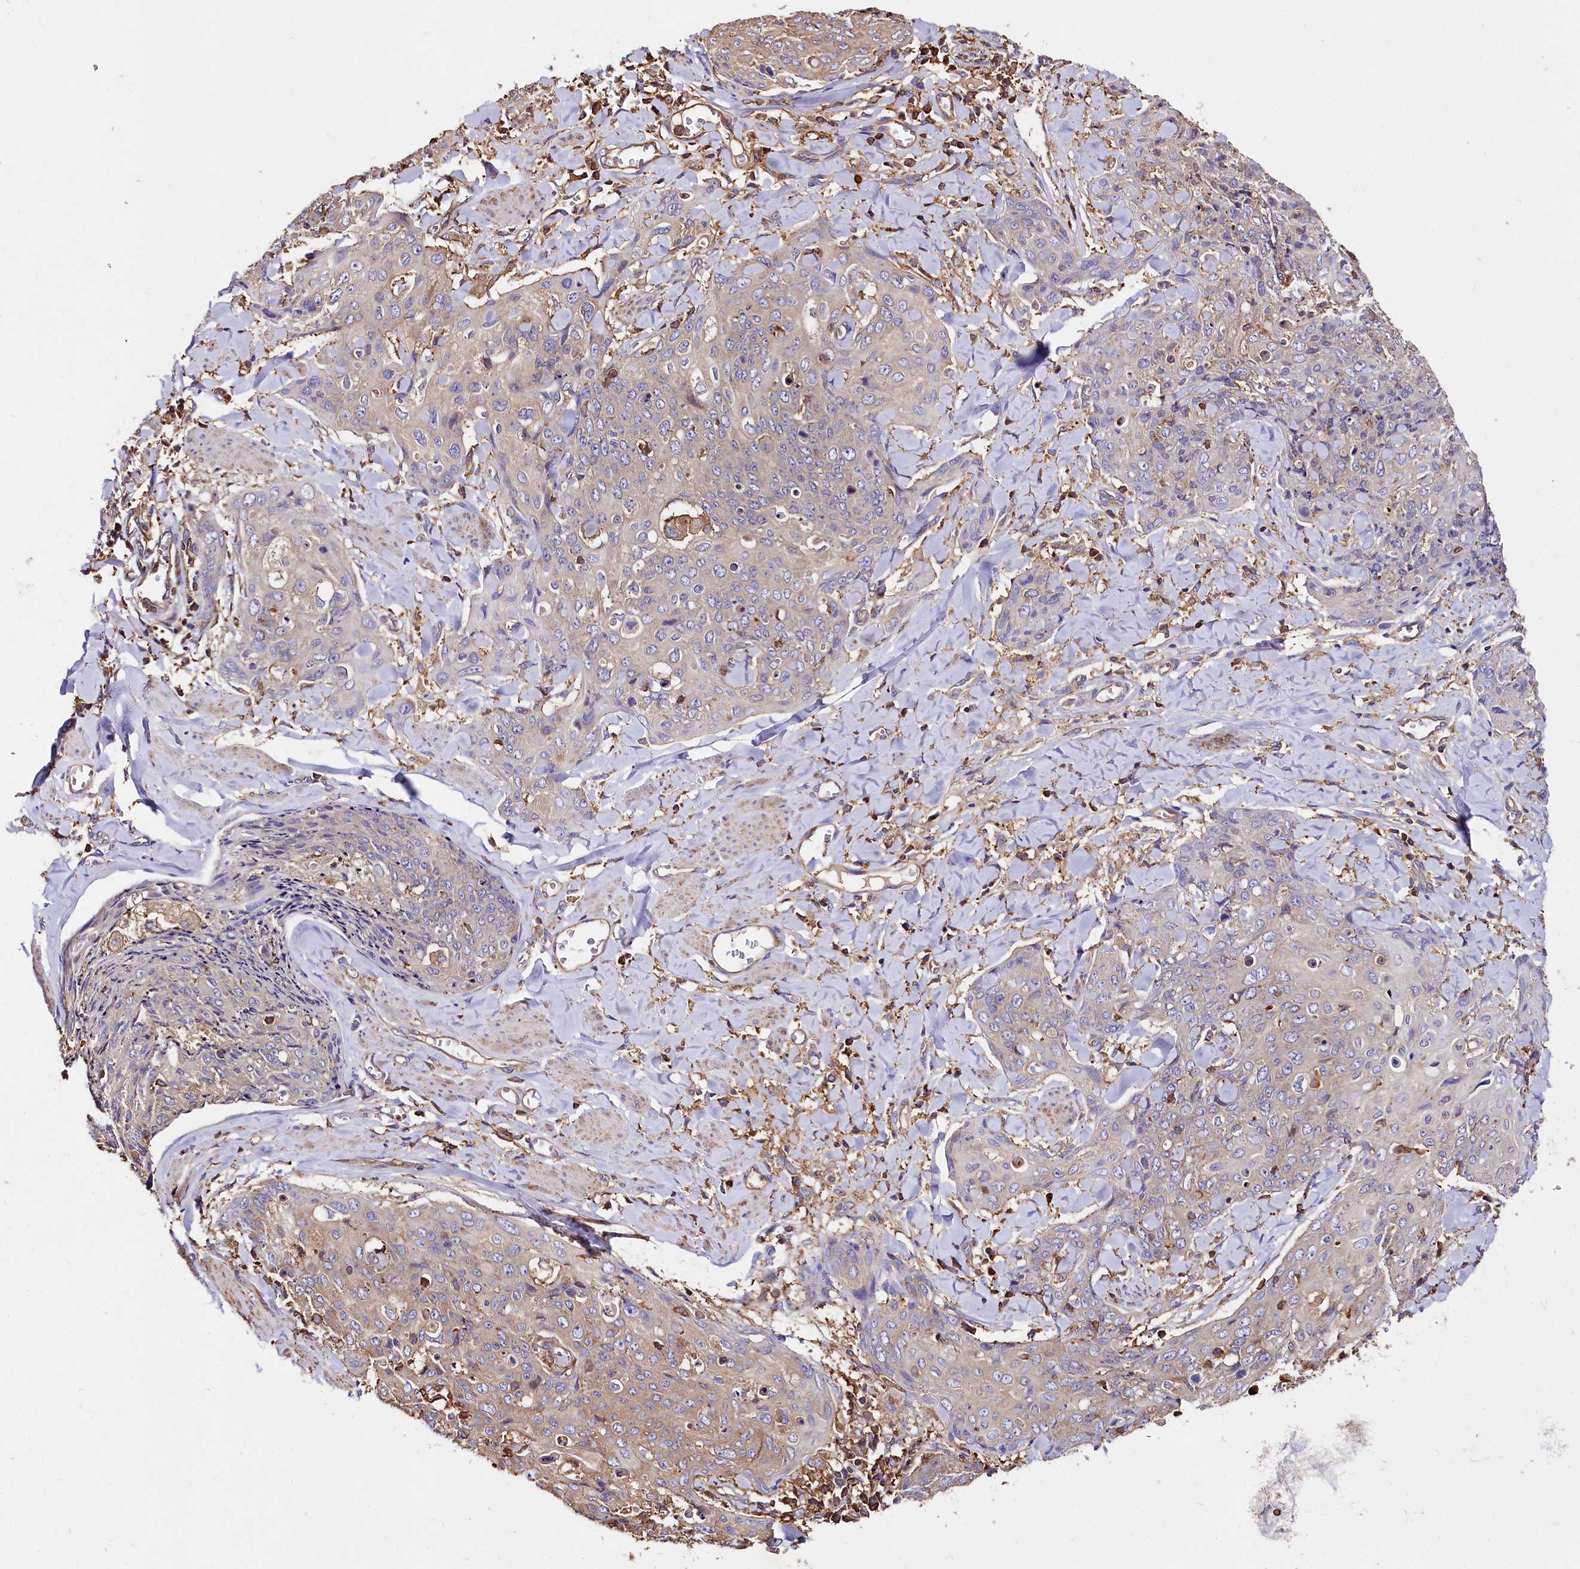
{"staining": {"intensity": "weak", "quantity": "25%-75%", "location": "cytoplasmic/membranous"}, "tissue": "skin cancer", "cell_type": "Tumor cells", "image_type": "cancer", "snomed": [{"axis": "morphology", "description": "Squamous cell carcinoma, NOS"}, {"axis": "topography", "description": "Skin"}, {"axis": "topography", "description": "Vulva"}], "caption": "Skin cancer (squamous cell carcinoma) stained for a protein exhibits weak cytoplasmic/membranous positivity in tumor cells.", "gene": "RARS2", "patient": {"sex": "female", "age": 85}}